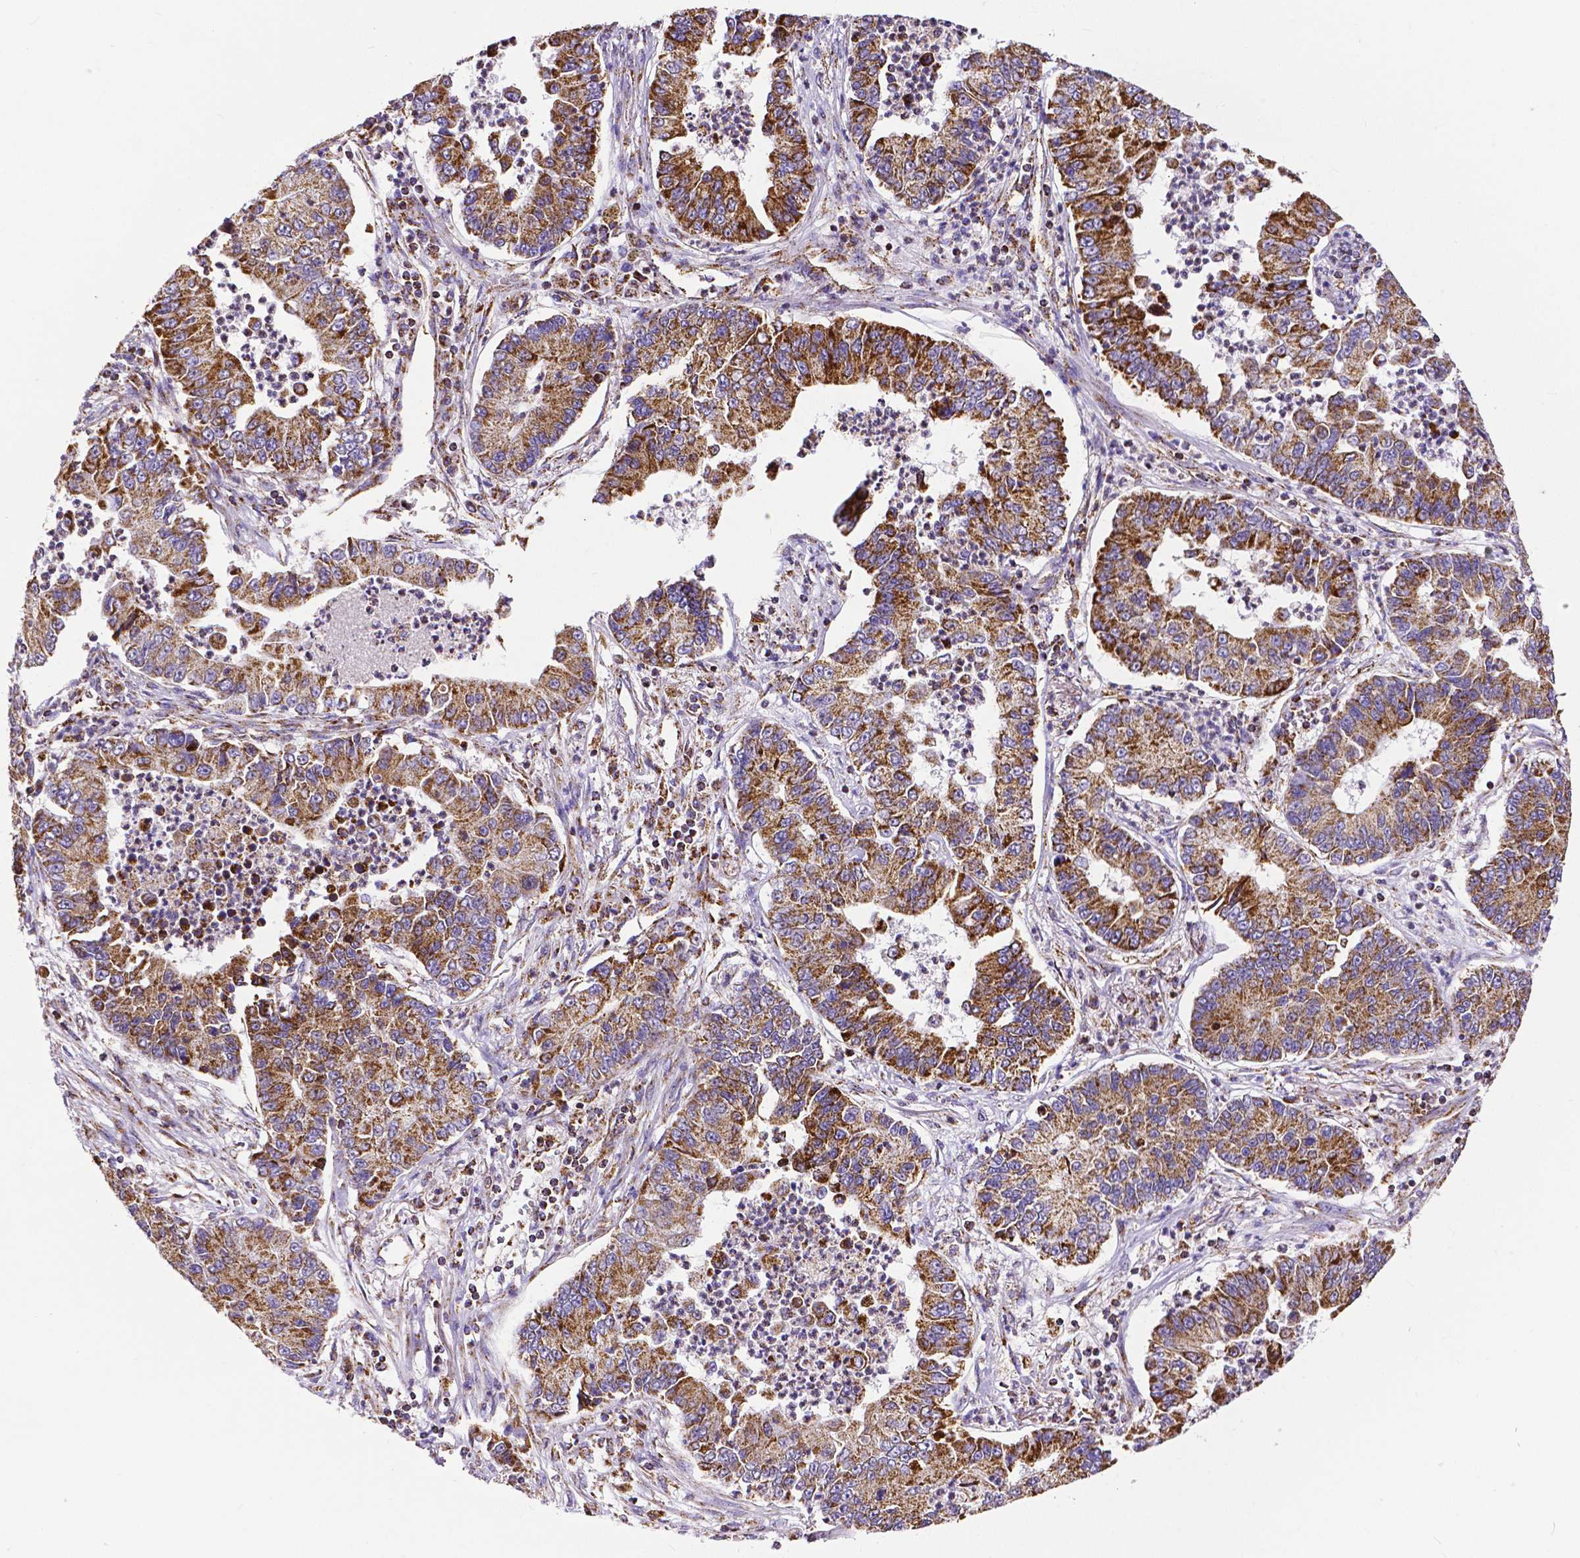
{"staining": {"intensity": "moderate", "quantity": ">75%", "location": "cytoplasmic/membranous"}, "tissue": "lung cancer", "cell_type": "Tumor cells", "image_type": "cancer", "snomed": [{"axis": "morphology", "description": "Adenocarcinoma, NOS"}, {"axis": "topography", "description": "Lung"}], "caption": "Moderate cytoplasmic/membranous protein expression is identified in about >75% of tumor cells in lung cancer. The staining was performed using DAB (3,3'-diaminobenzidine), with brown indicating positive protein expression. Nuclei are stained blue with hematoxylin.", "gene": "MACC1", "patient": {"sex": "female", "age": 57}}